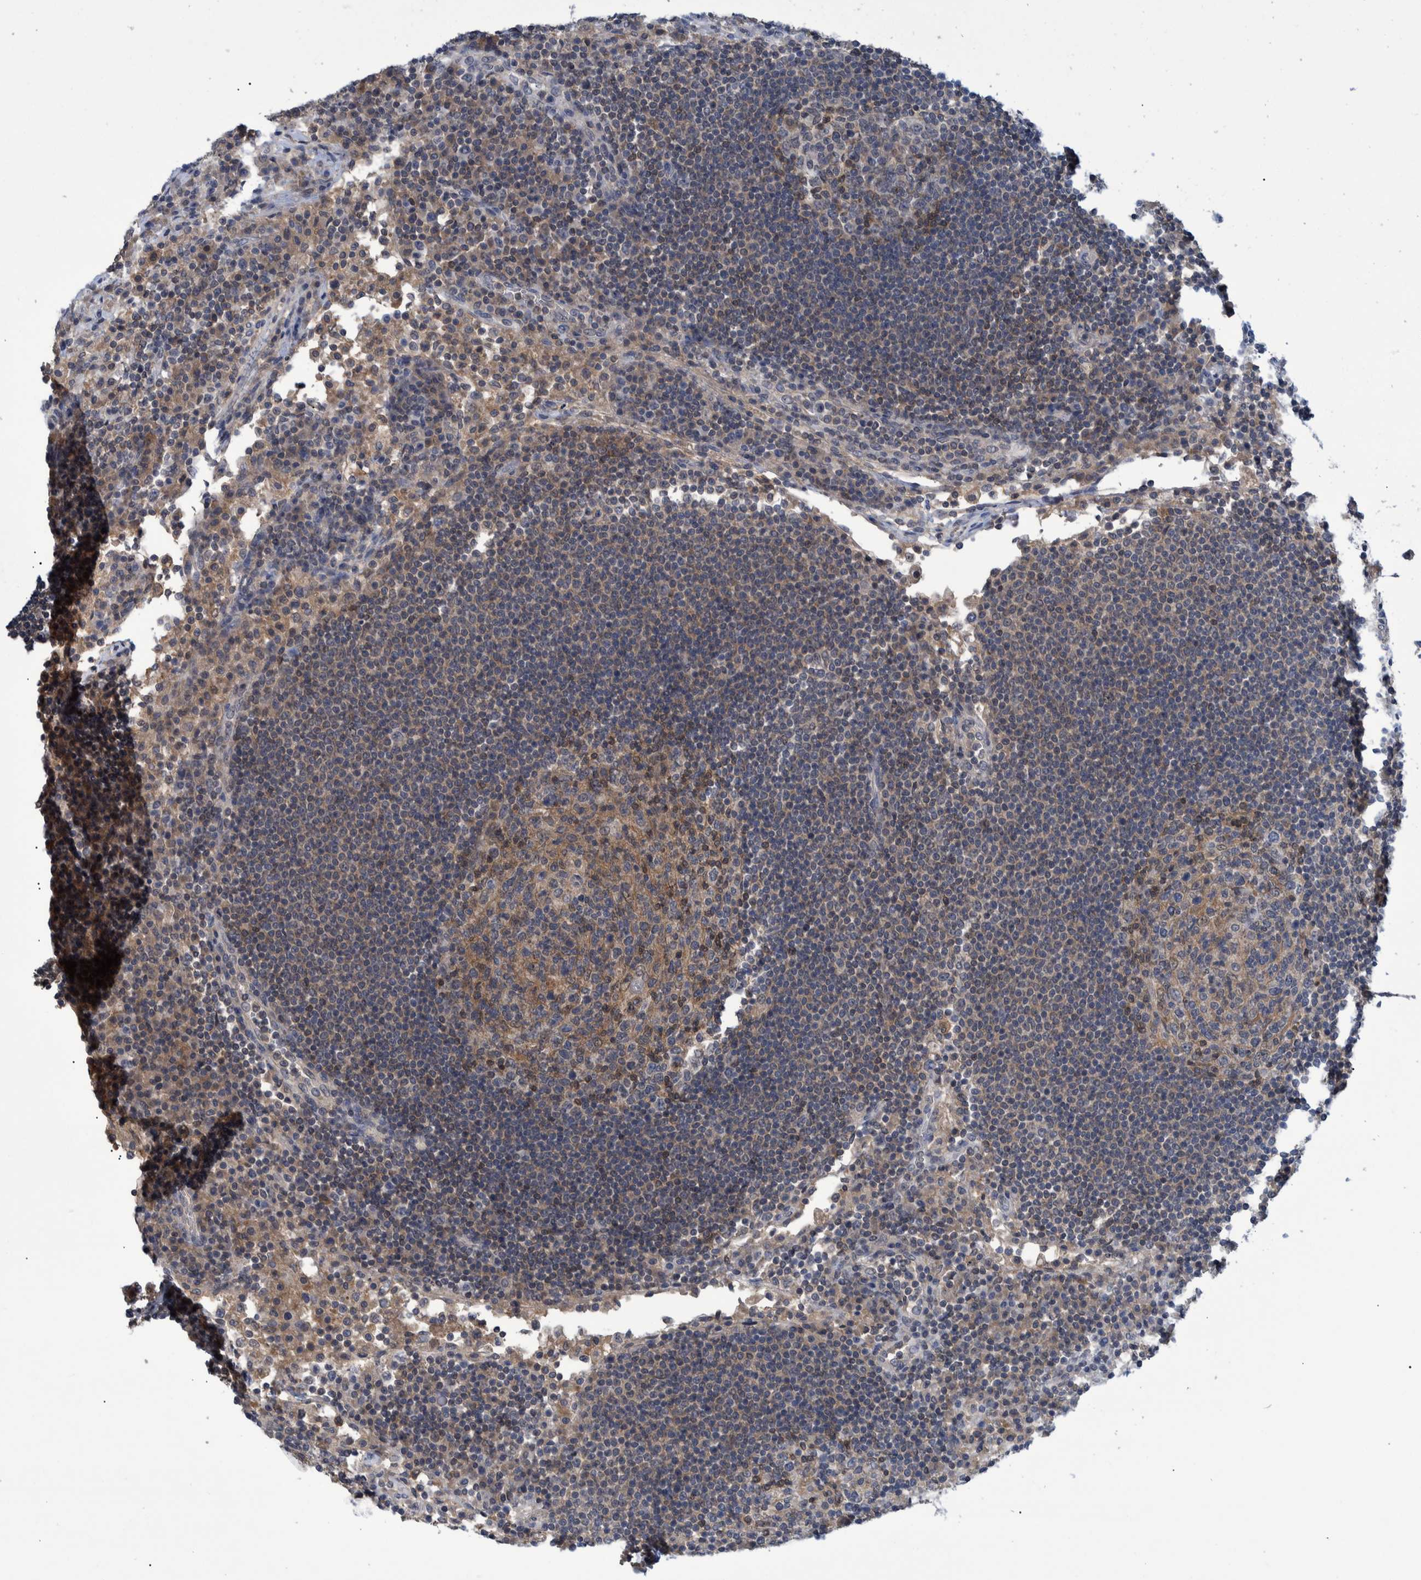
{"staining": {"intensity": "moderate", "quantity": "25%-75%", "location": "cytoplasmic/membranous"}, "tissue": "lymph node", "cell_type": "Germinal center cells", "image_type": "normal", "snomed": [{"axis": "morphology", "description": "Normal tissue, NOS"}, {"axis": "topography", "description": "Lymph node"}], "caption": "About 25%-75% of germinal center cells in benign lymph node reveal moderate cytoplasmic/membranous protein positivity as visualized by brown immunohistochemical staining.", "gene": "PCYT2", "patient": {"sex": "female", "age": 53}}